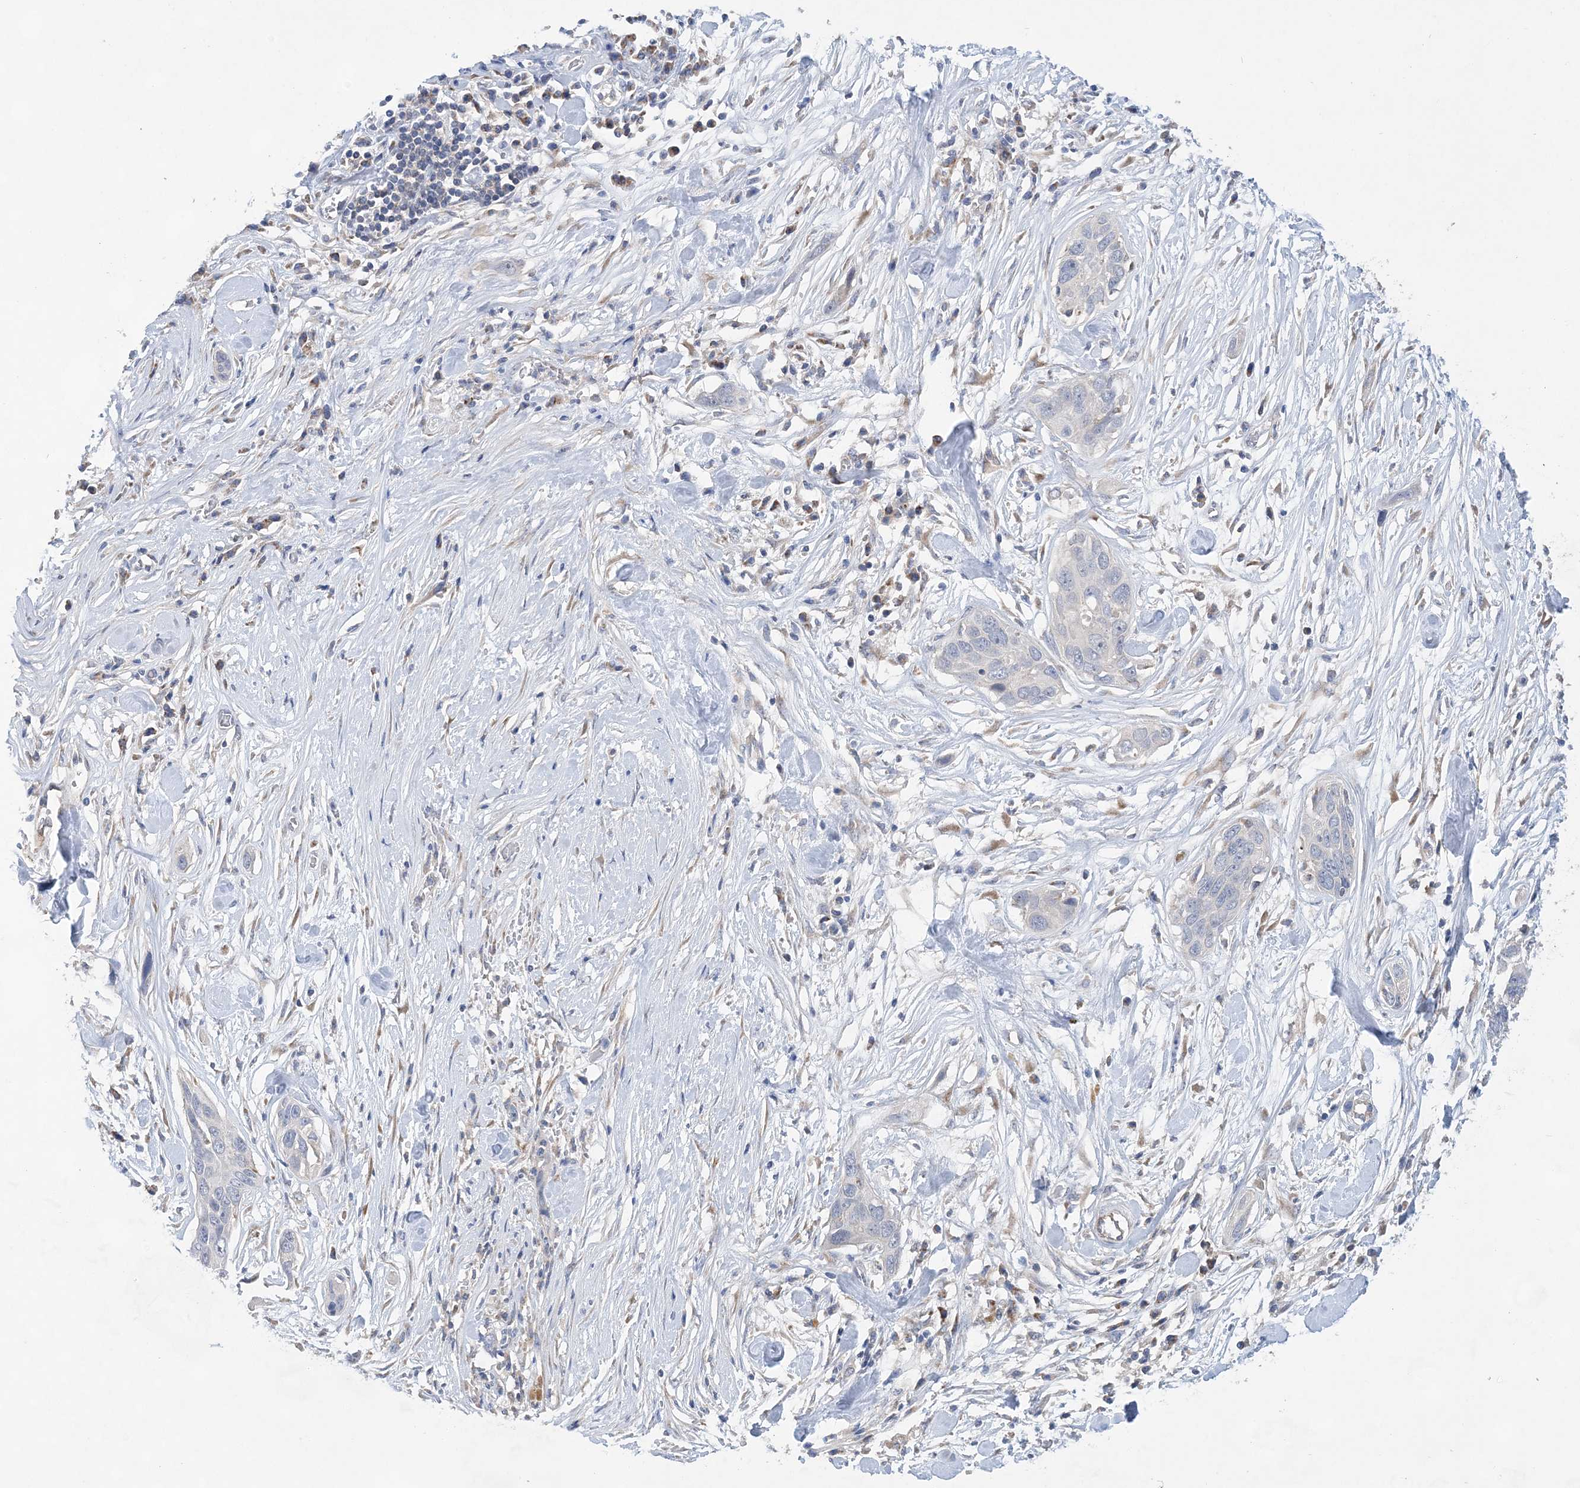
{"staining": {"intensity": "negative", "quantity": "none", "location": "none"}, "tissue": "pancreatic cancer", "cell_type": "Tumor cells", "image_type": "cancer", "snomed": [{"axis": "morphology", "description": "Adenocarcinoma, NOS"}, {"axis": "topography", "description": "Pancreas"}], "caption": "A histopathology image of adenocarcinoma (pancreatic) stained for a protein shows no brown staining in tumor cells.", "gene": "TRAPPC13", "patient": {"sex": "female", "age": 60}}